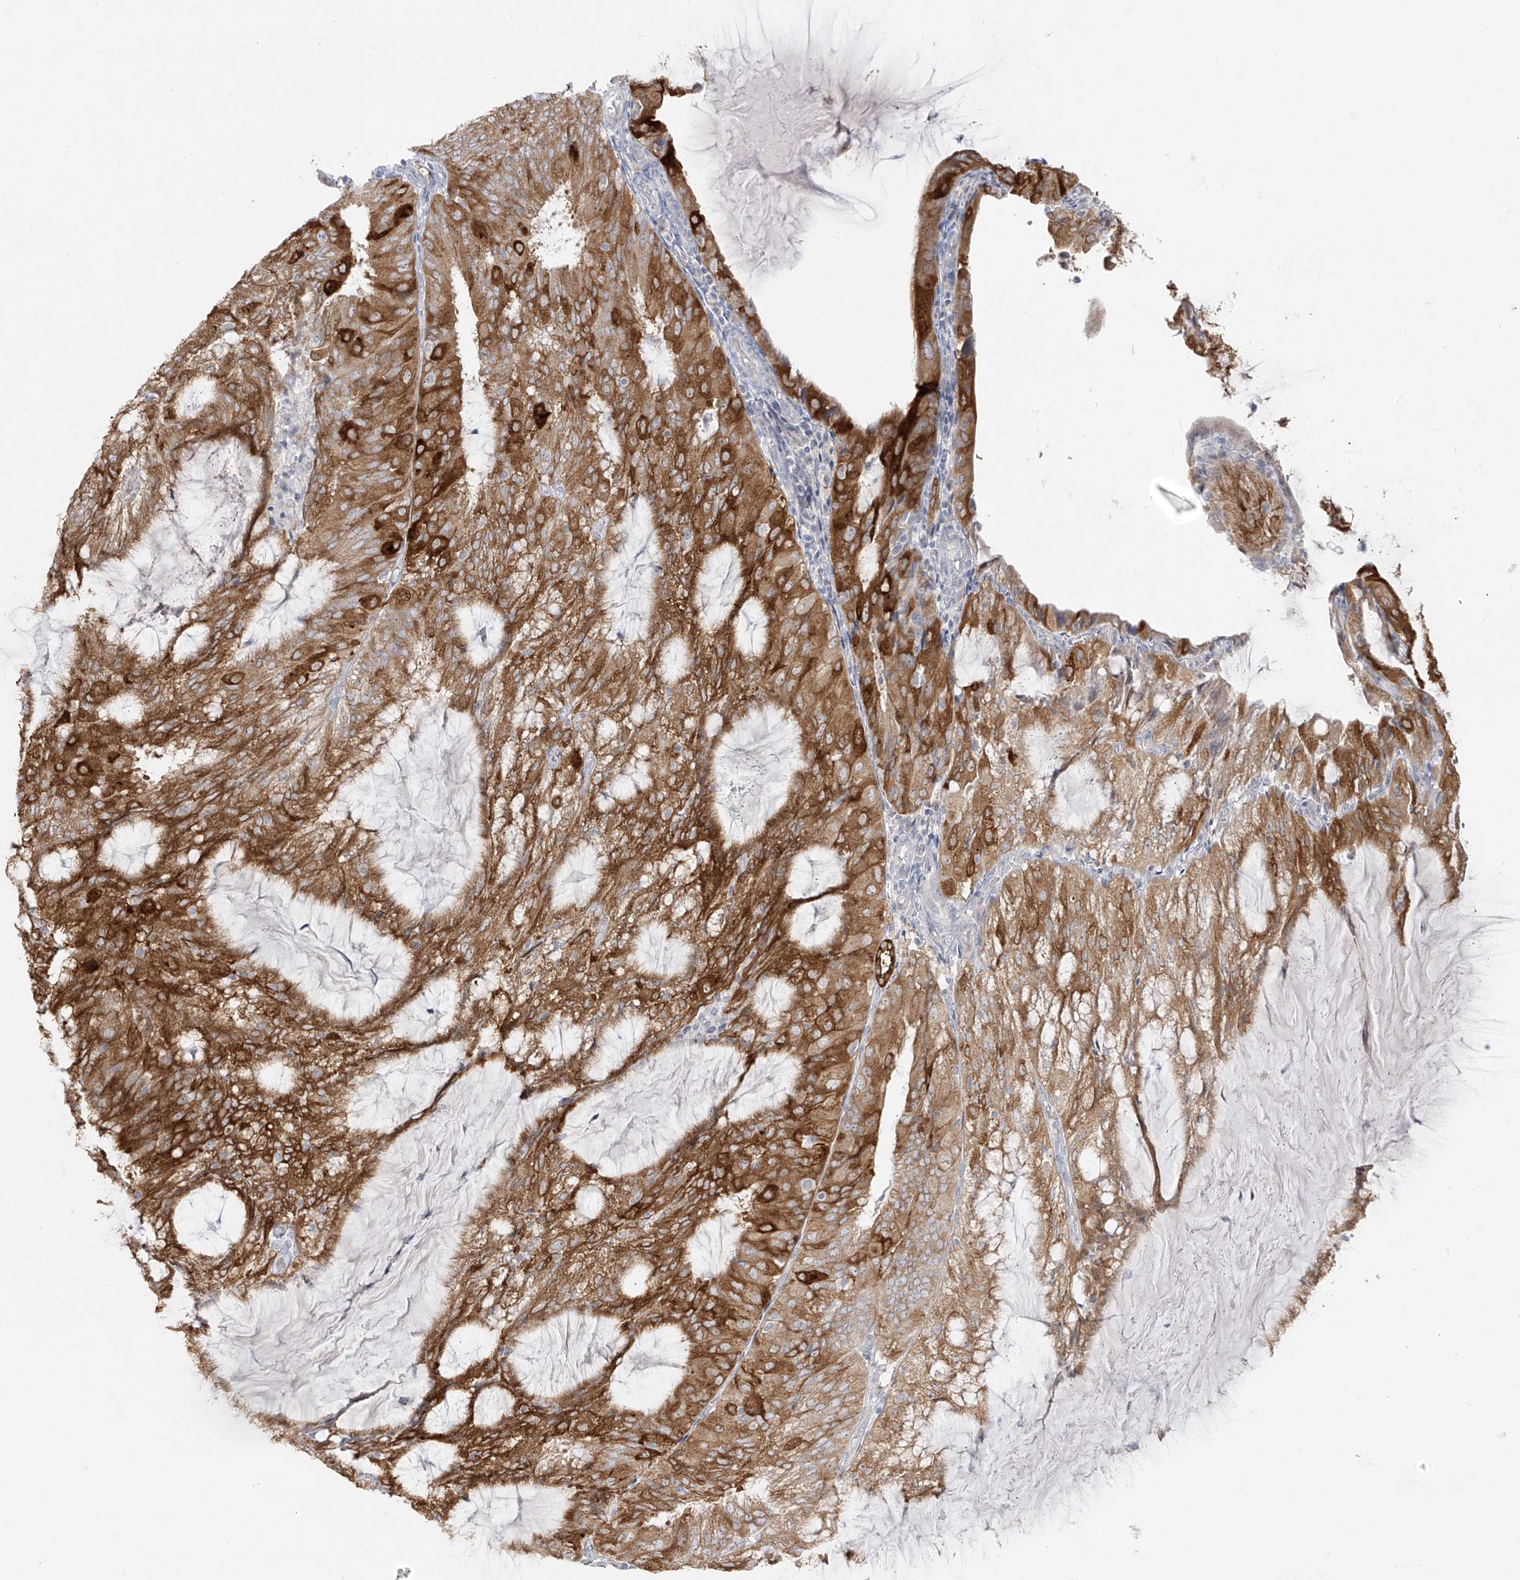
{"staining": {"intensity": "strong", "quantity": ">75%", "location": "cytoplasmic/membranous"}, "tissue": "endometrial cancer", "cell_type": "Tumor cells", "image_type": "cancer", "snomed": [{"axis": "morphology", "description": "Adenocarcinoma, NOS"}, {"axis": "topography", "description": "Endometrium"}], "caption": "Brown immunohistochemical staining in endometrial cancer displays strong cytoplasmic/membranous expression in about >75% of tumor cells.", "gene": "DCDC2", "patient": {"sex": "female", "age": 81}}